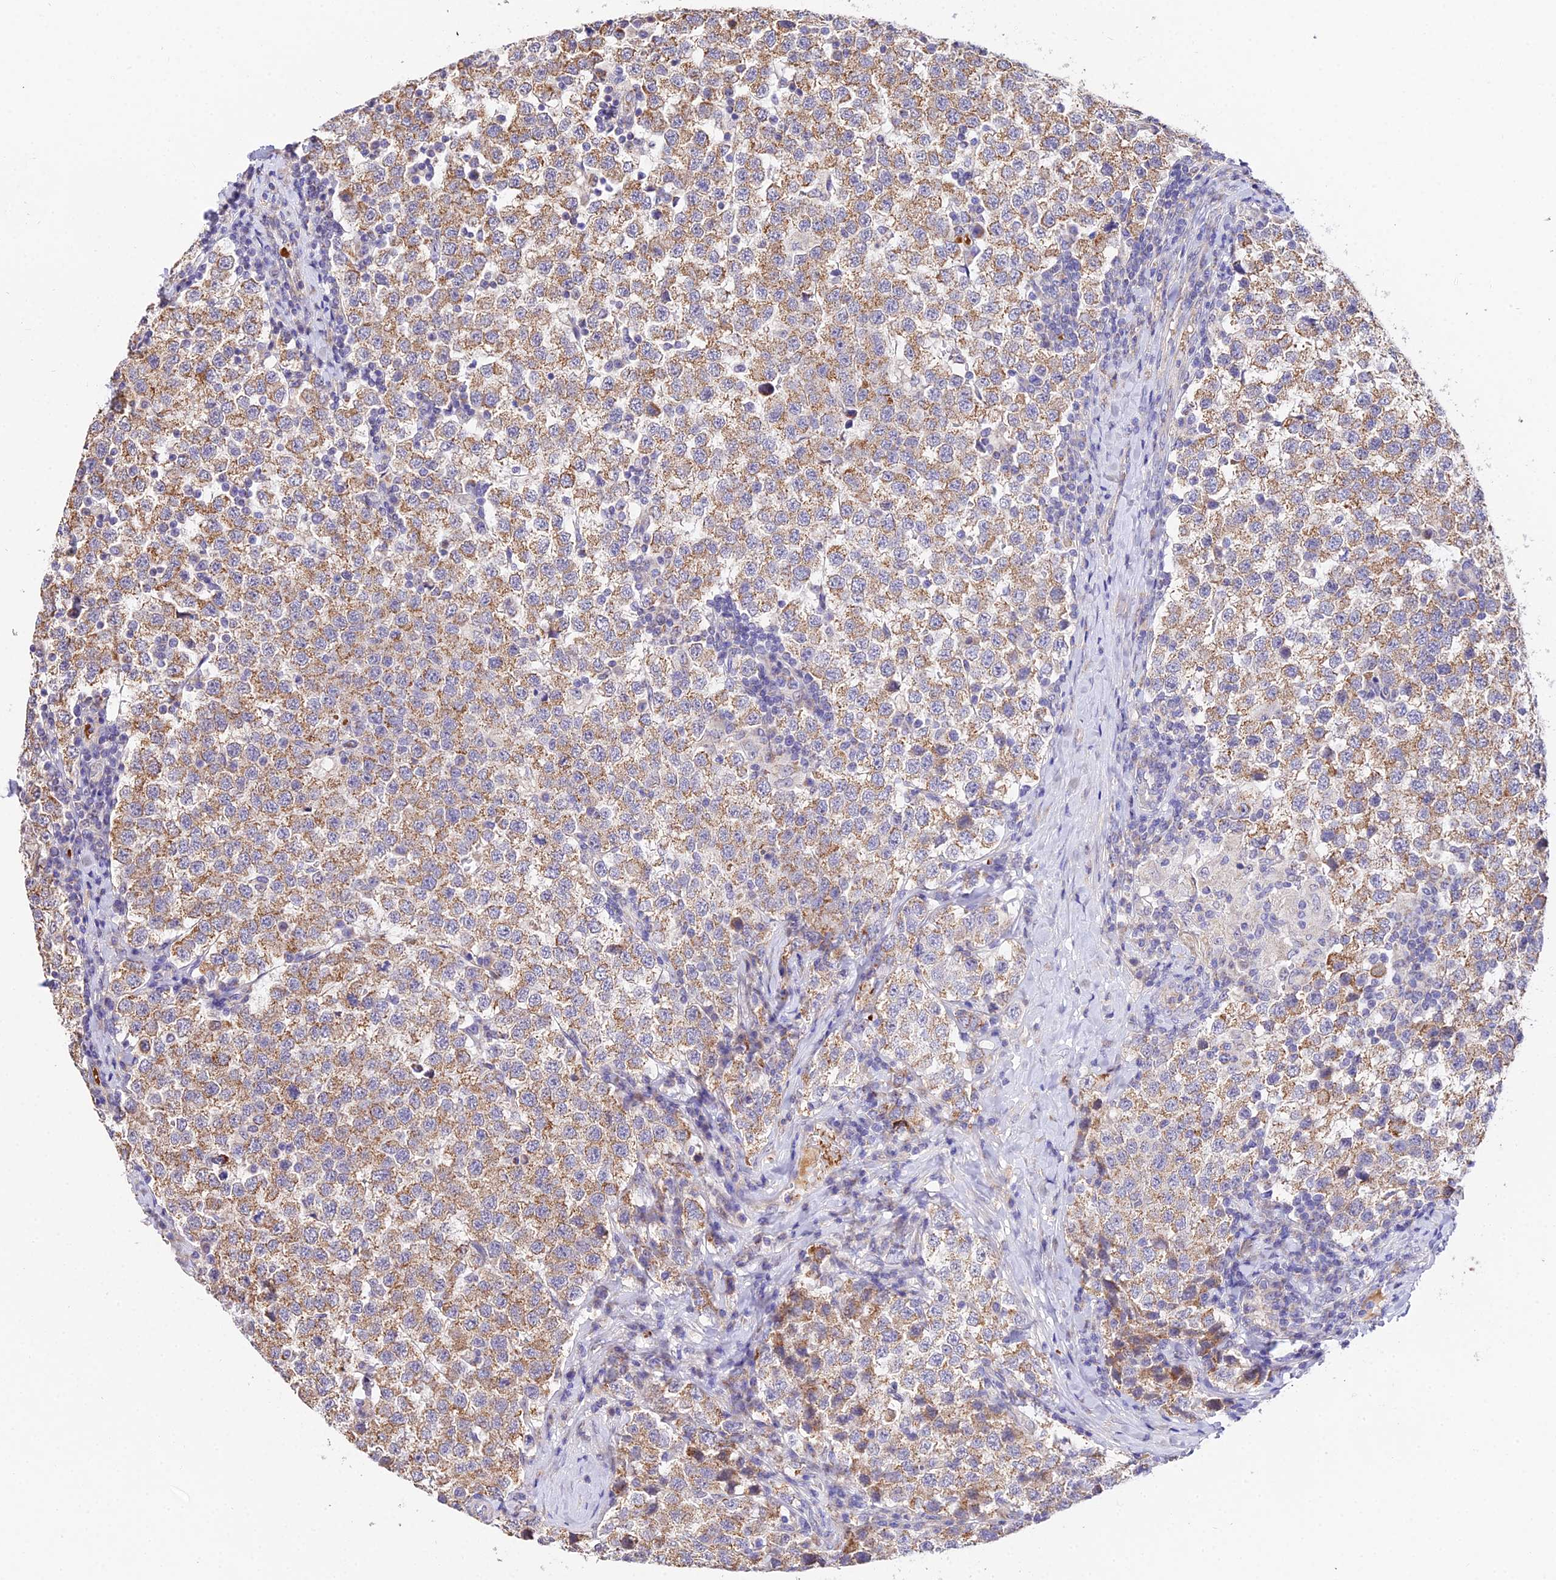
{"staining": {"intensity": "moderate", "quantity": ">75%", "location": "cytoplasmic/membranous"}, "tissue": "testis cancer", "cell_type": "Tumor cells", "image_type": "cancer", "snomed": [{"axis": "morphology", "description": "Seminoma, NOS"}, {"axis": "topography", "description": "Testis"}], "caption": "A high-resolution micrograph shows IHC staining of testis cancer (seminoma), which demonstrates moderate cytoplasmic/membranous positivity in about >75% of tumor cells.", "gene": "WDR5B", "patient": {"sex": "male", "age": 34}}